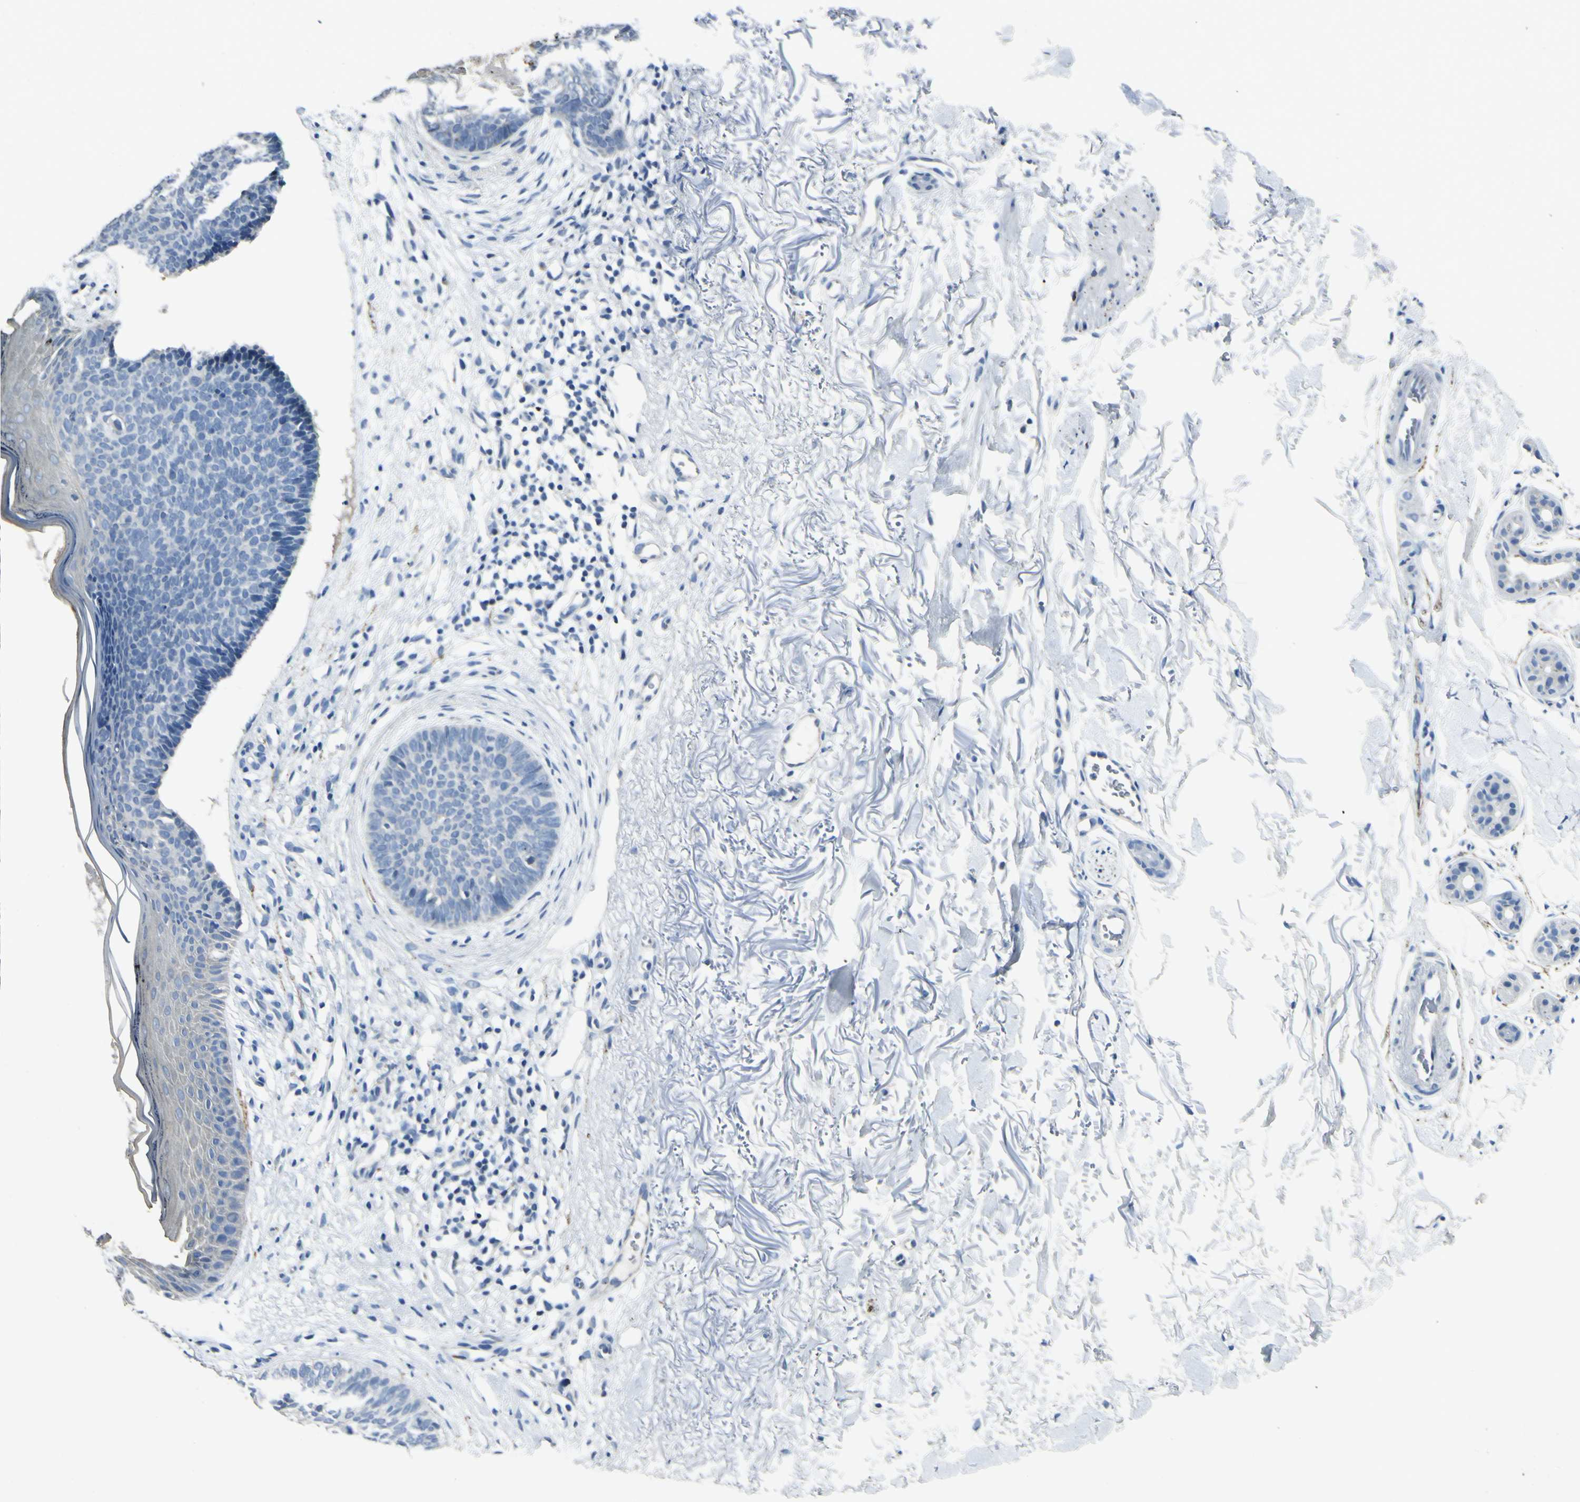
{"staining": {"intensity": "negative", "quantity": "none", "location": "none"}, "tissue": "skin cancer", "cell_type": "Tumor cells", "image_type": "cancer", "snomed": [{"axis": "morphology", "description": "Basal cell carcinoma"}, {"axis": "topography", "description": "Skin"}], "caption": "Tumor cells are negative for brown protein staining in skin cancer.", "gene": "SNAP91", "patient": {"sex": "female", "age": 70}}